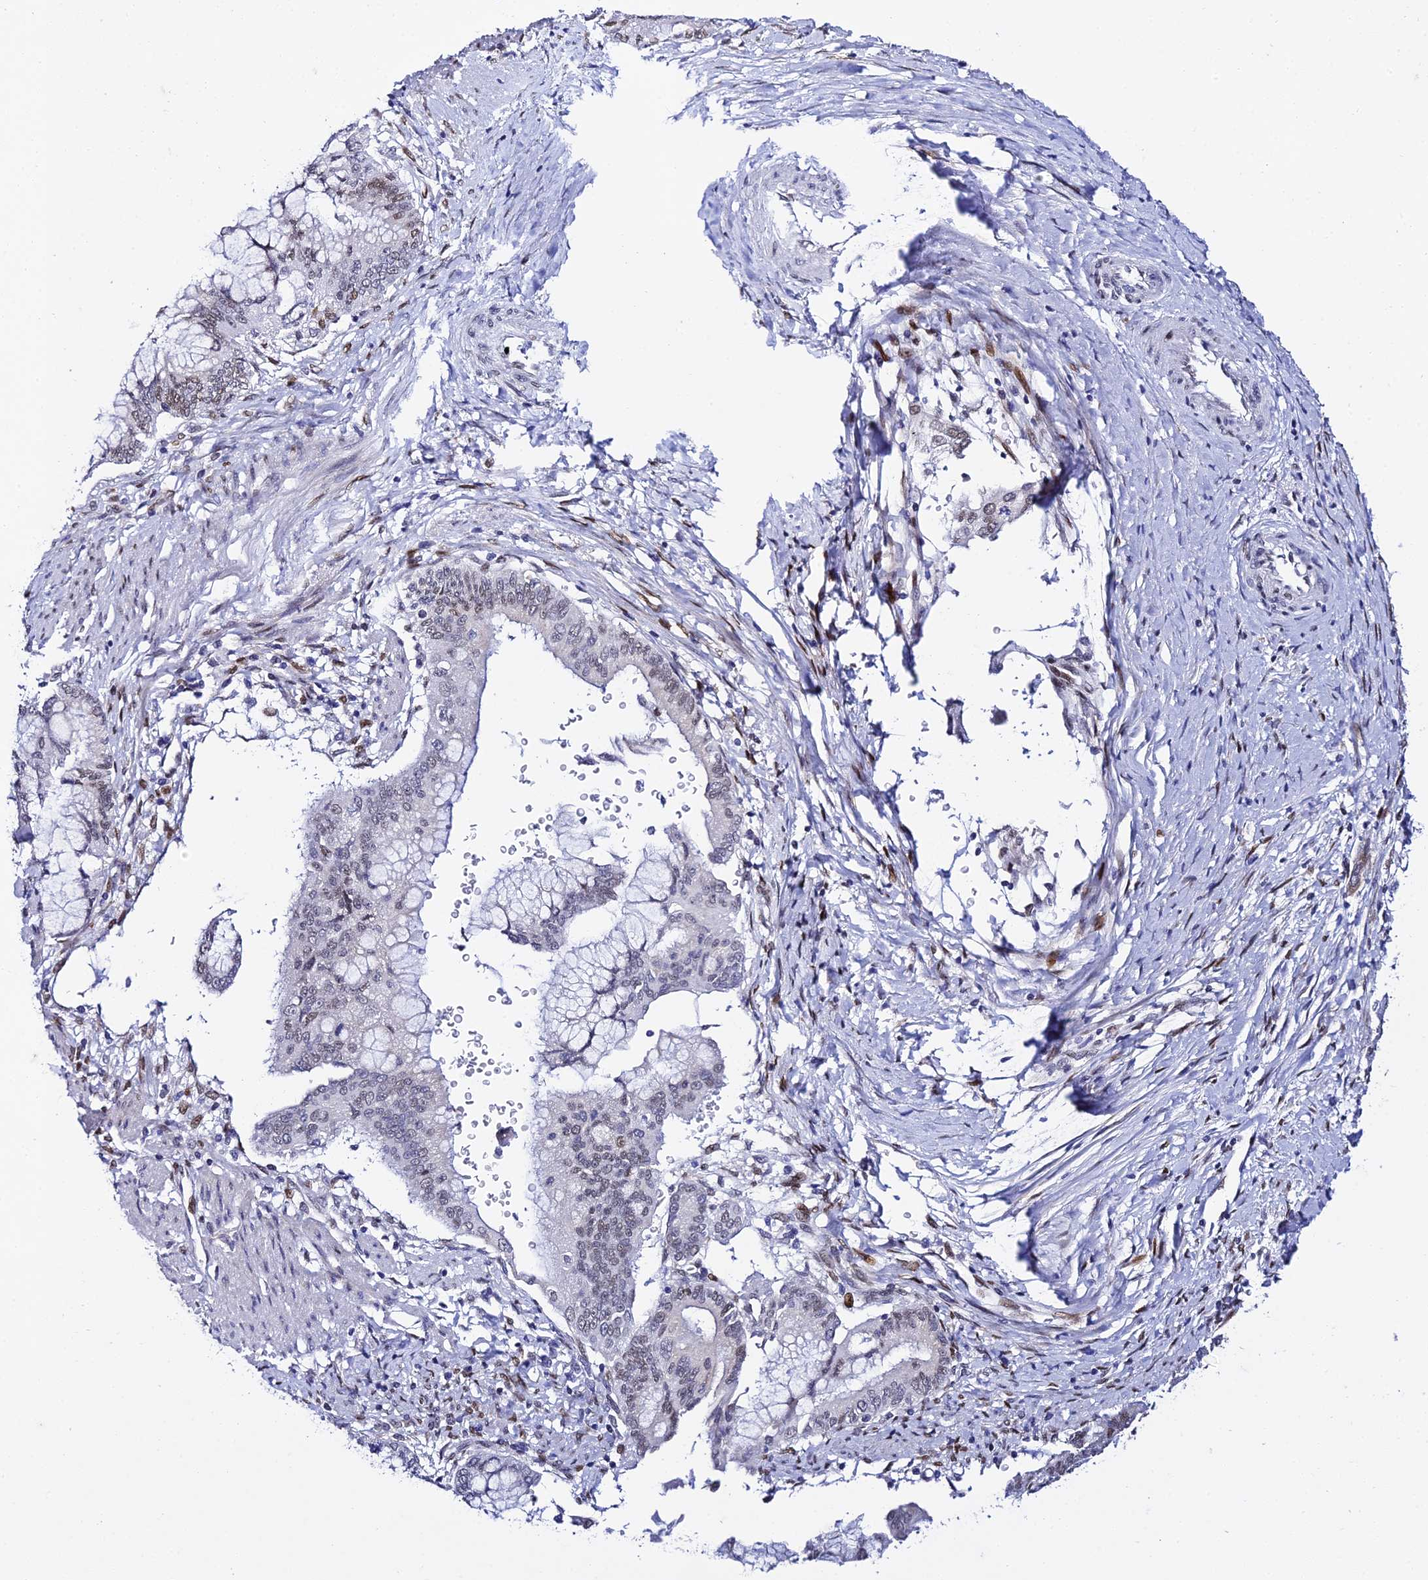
{"staining": {"intensity": "weak", "quantity": "<25%", "location": "nuclear"}, "tissue": "pancreatic cancer", "cell_type": "Tumor cells", "image_type": "cancer", "snomed": [{"axis": "morphology", "description": "Adenocarcinoma, NOS"}, {"axis": "topography", "description": "Pancreas"}], "caption": "Tumor cells show no significant protein positivity in pancreatic adenocarcinoma.", "gene": "POFUT2", "patient": {"sex": "male", "age": 46}}